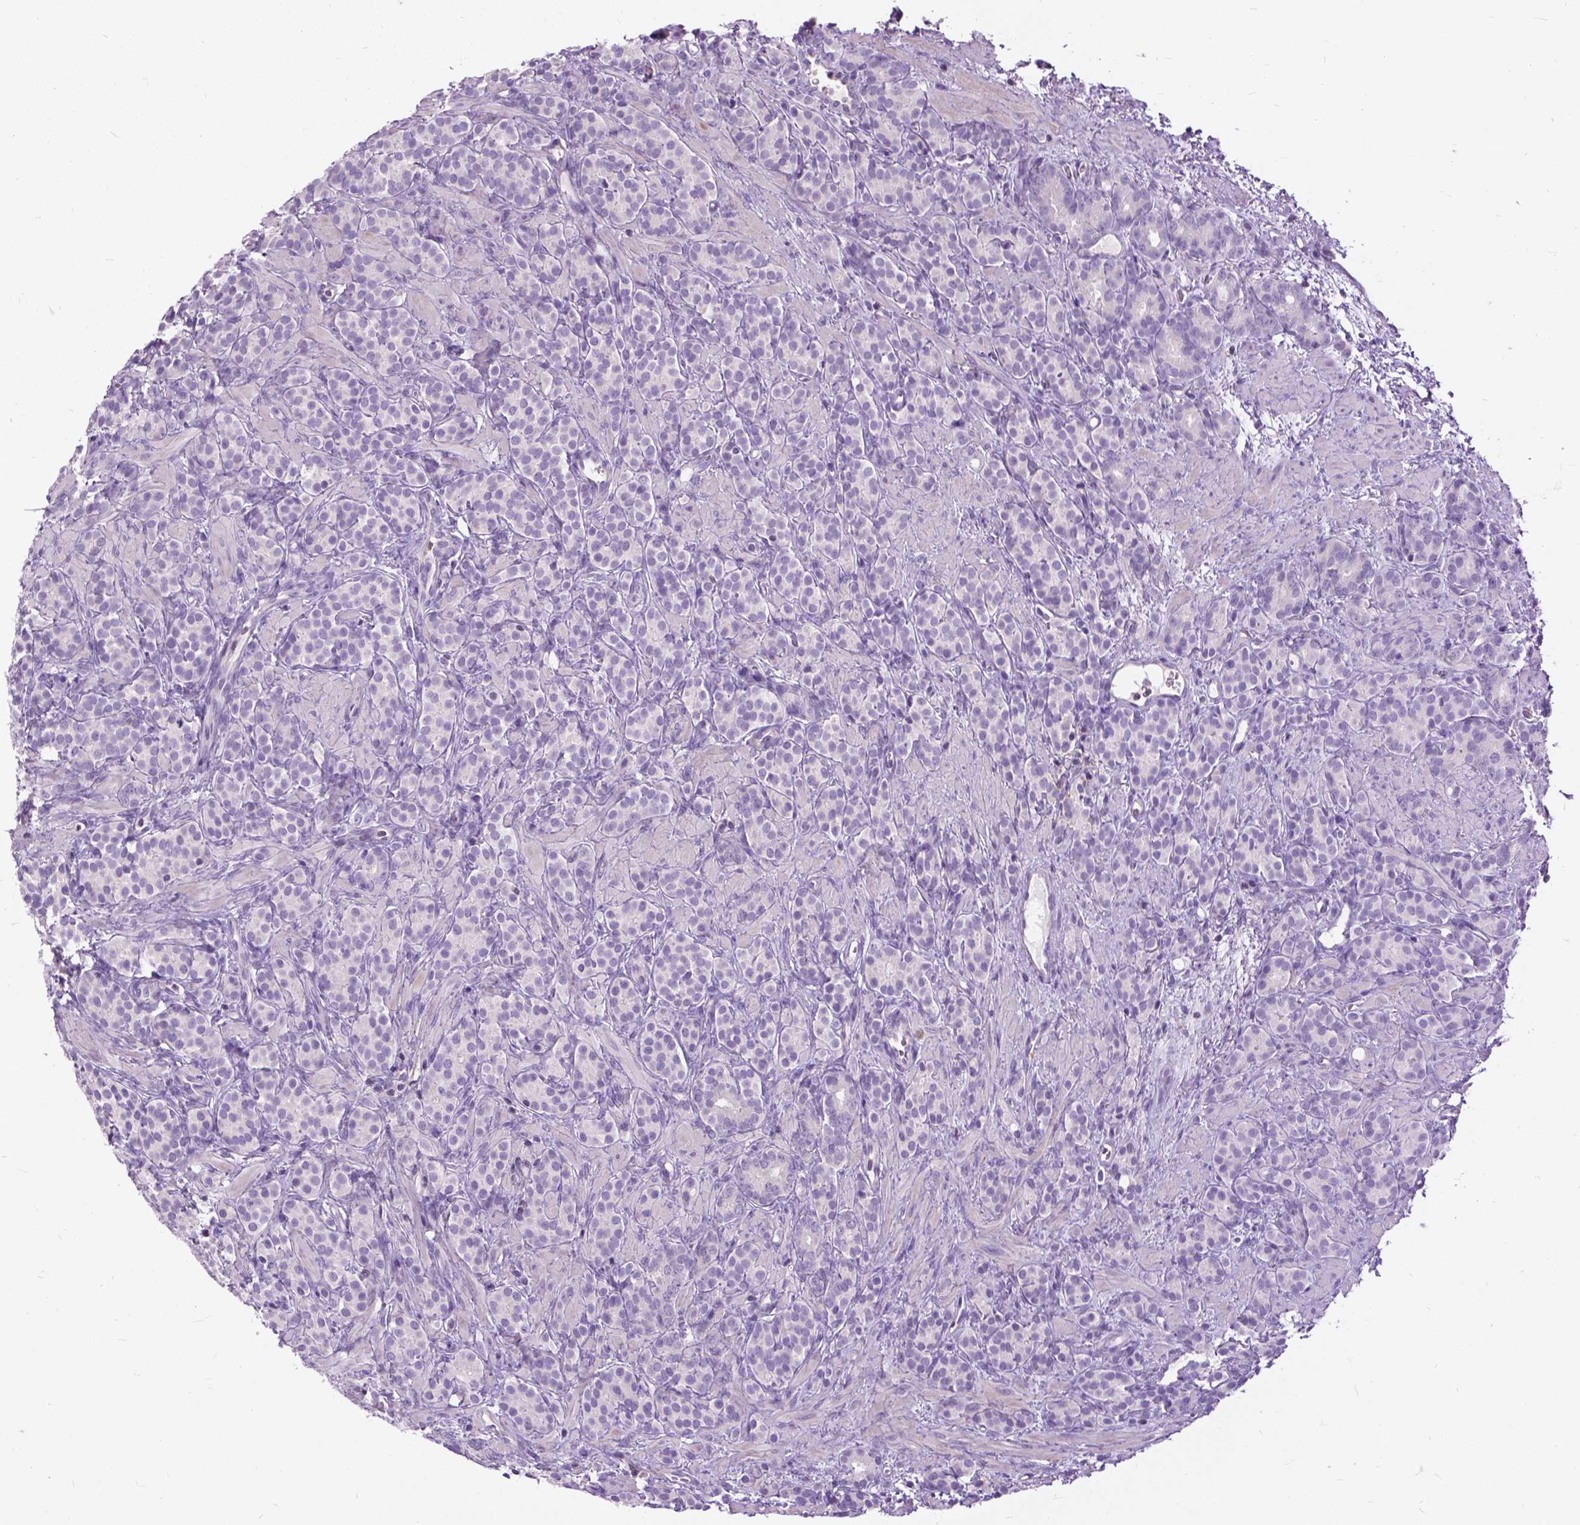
{"staining": {"intensity": "negative", "quantity": "none", "location": "none"}, "tissue": "prostate cancer", "cell_type": "Tumor cells", "image_type": "cancer", "snomed": [{"axis": "morphology", "description": "Adenocarcinoma, High grade"}, {"axis": "topography", "description": "Prostate"}], "caption": "Adenocarcinoma (high-grade) (prostate) was stained to show a protein in brown. There is no significant expression in tumor cells. (DAB immunohistochemistry visualized using brightfield microscopy, high magnification).", "gene": "JAK3", "patient": {"sex": "male", "age": 84}}